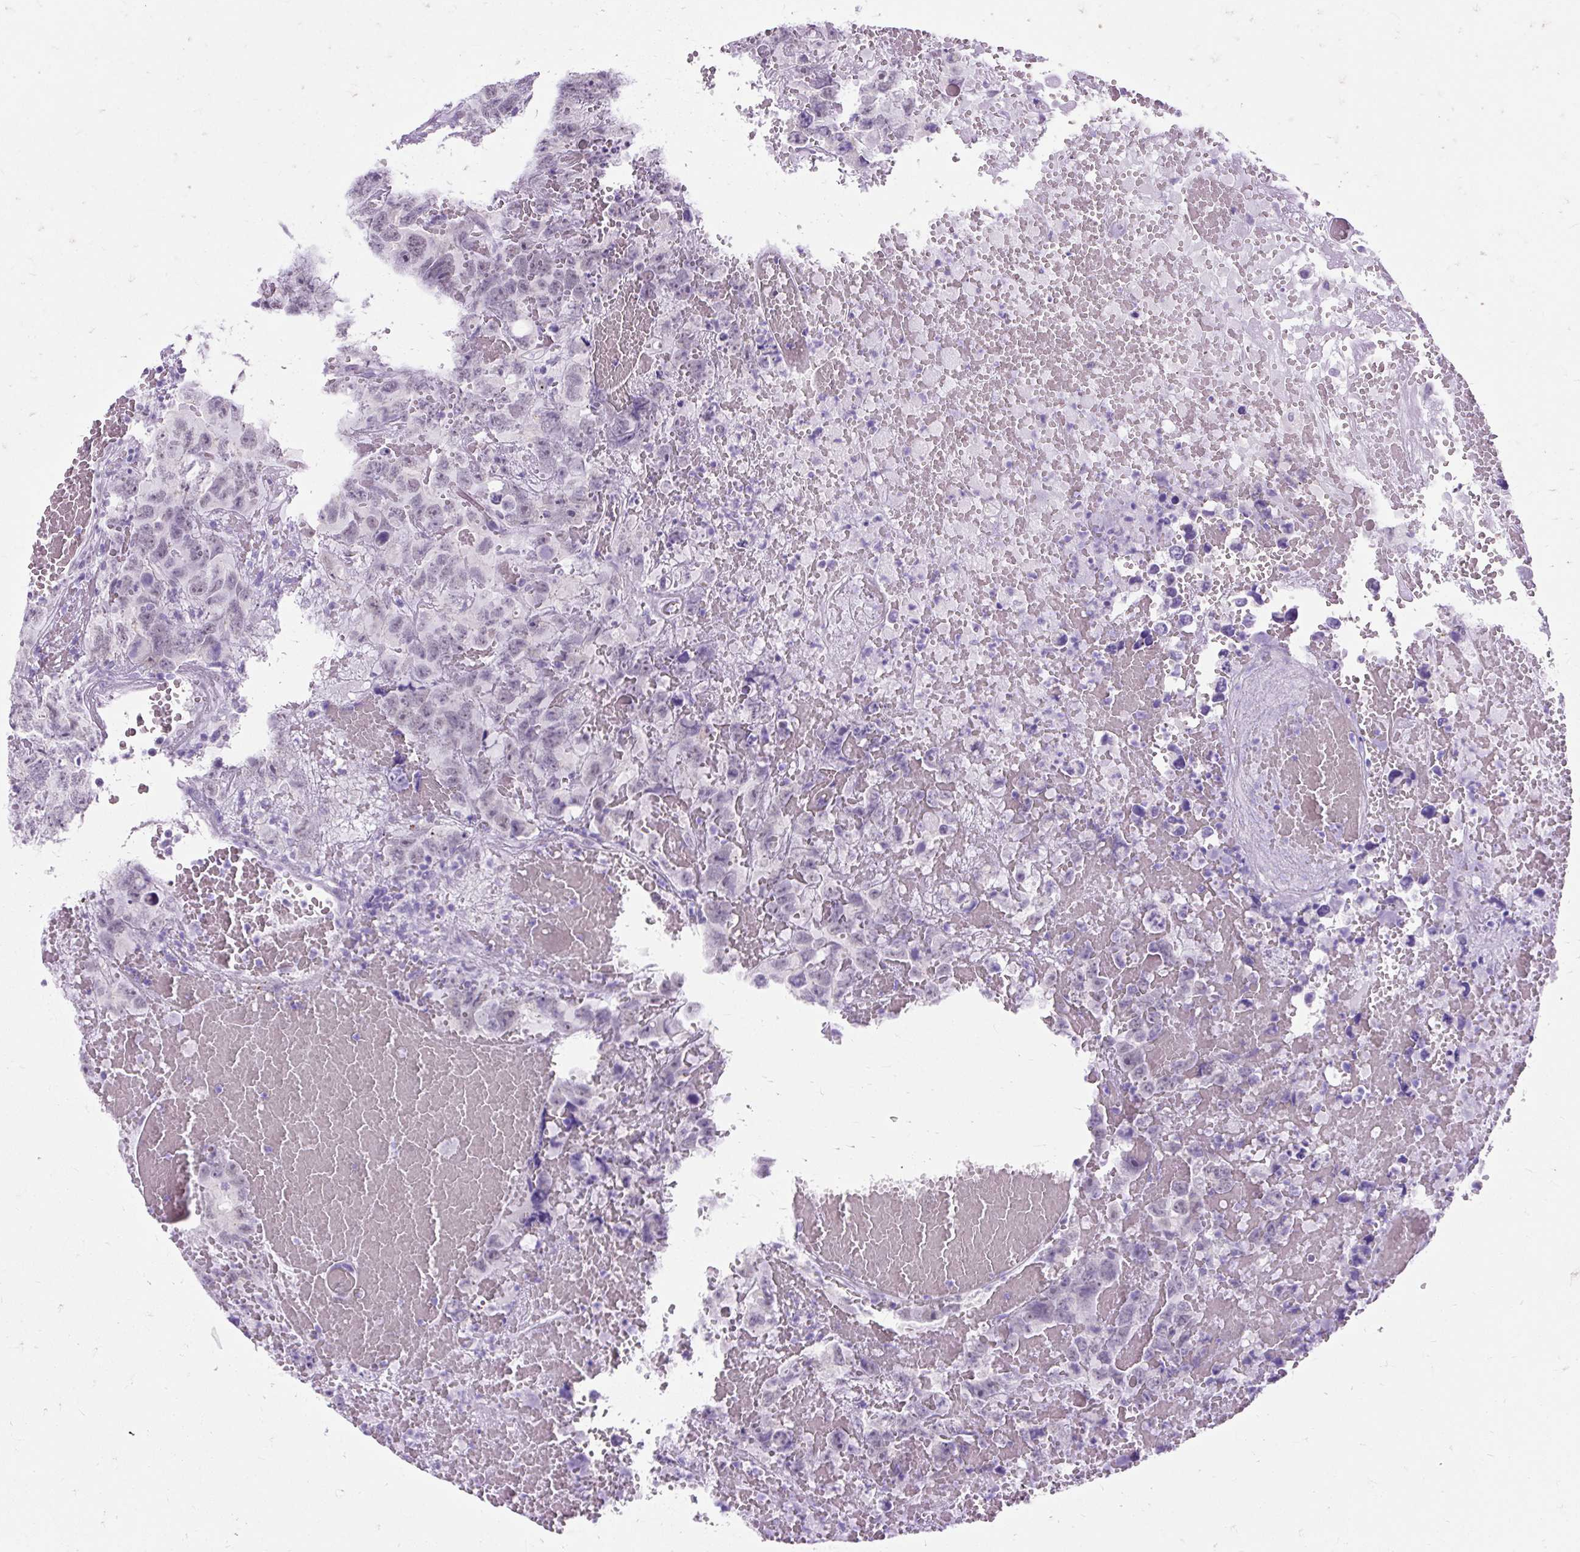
{"staining": {"intensity": "negative", "quantity": "none", "location": "none"}, "tissue": "testis cancer", "cell_type": "Tumor cells", "image_type": "cancer", "snomed": [{"axis": "morphology", "description": "Carcinoma, Embryonal, NOS"}, {"axis": "topography", "description": "Testis"}], "caption": "DAB immunohistochemical staining of human testis cancer (embryonal carcinoma) displays no significant staining in tumor cells. (DAB (3,3'-diaminobenzidine) immunohistochemistry (IHC), high magnification).", "gene": "SCGB1A1", "patient": {"sex": "male", "age": 45}}